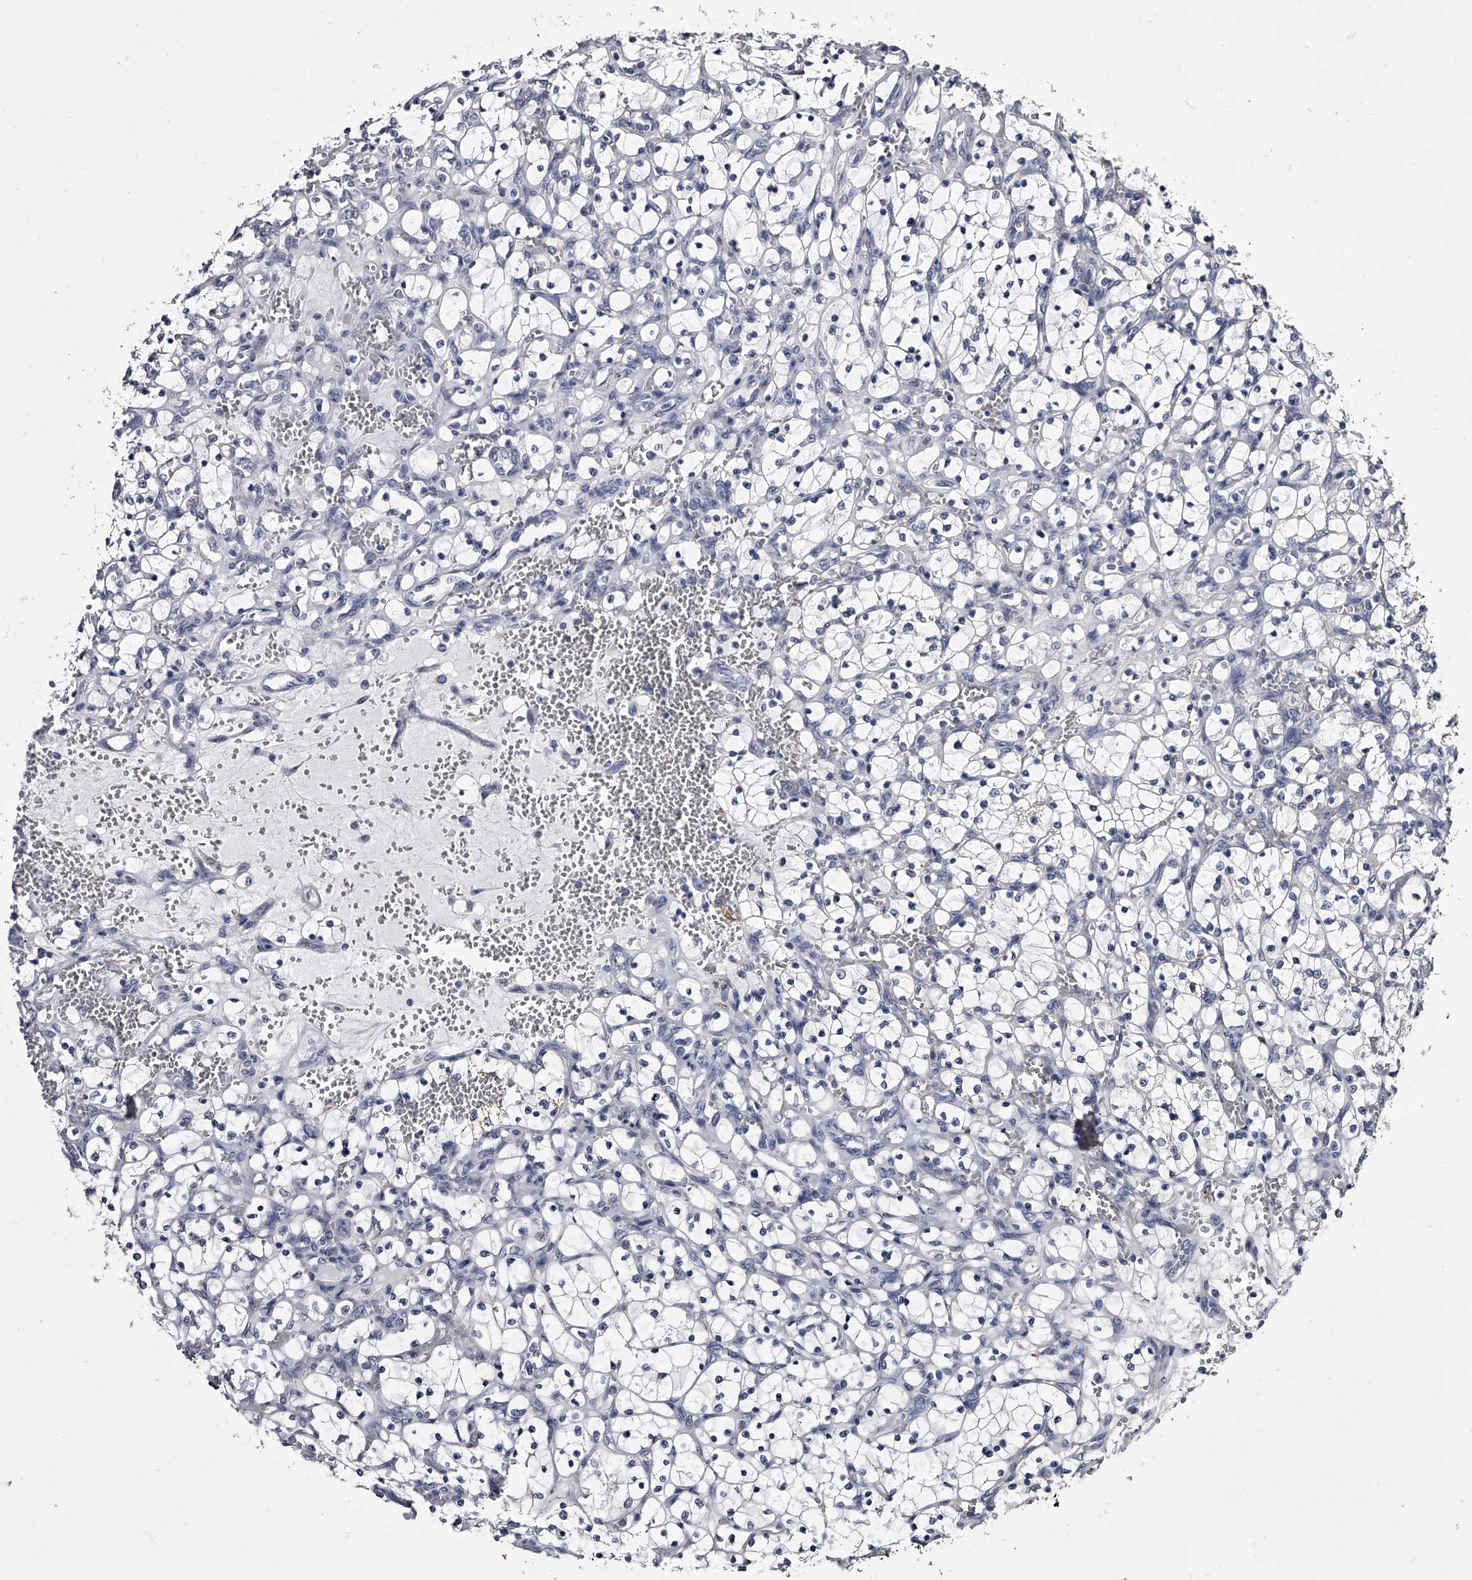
{"staining": {"intensity": "negative", "quantity": "none", "location": "none"}, "tissue": "renal cancer", "cell_type": "Tumor cells", "image_type": "cancer", "snomed": [{"axis": "morphology", "description": "Adenocarcinoma, NOS"}, {"axis": "topography", "description": "Kidney"}], "caption": "Tumor cells show no significant staining in renal adenocarcinoma. (DAB IHC with hematoxylin counter stain).", "gene": "GAPVD1", "patient": {"sex": "female", "age": 69}}